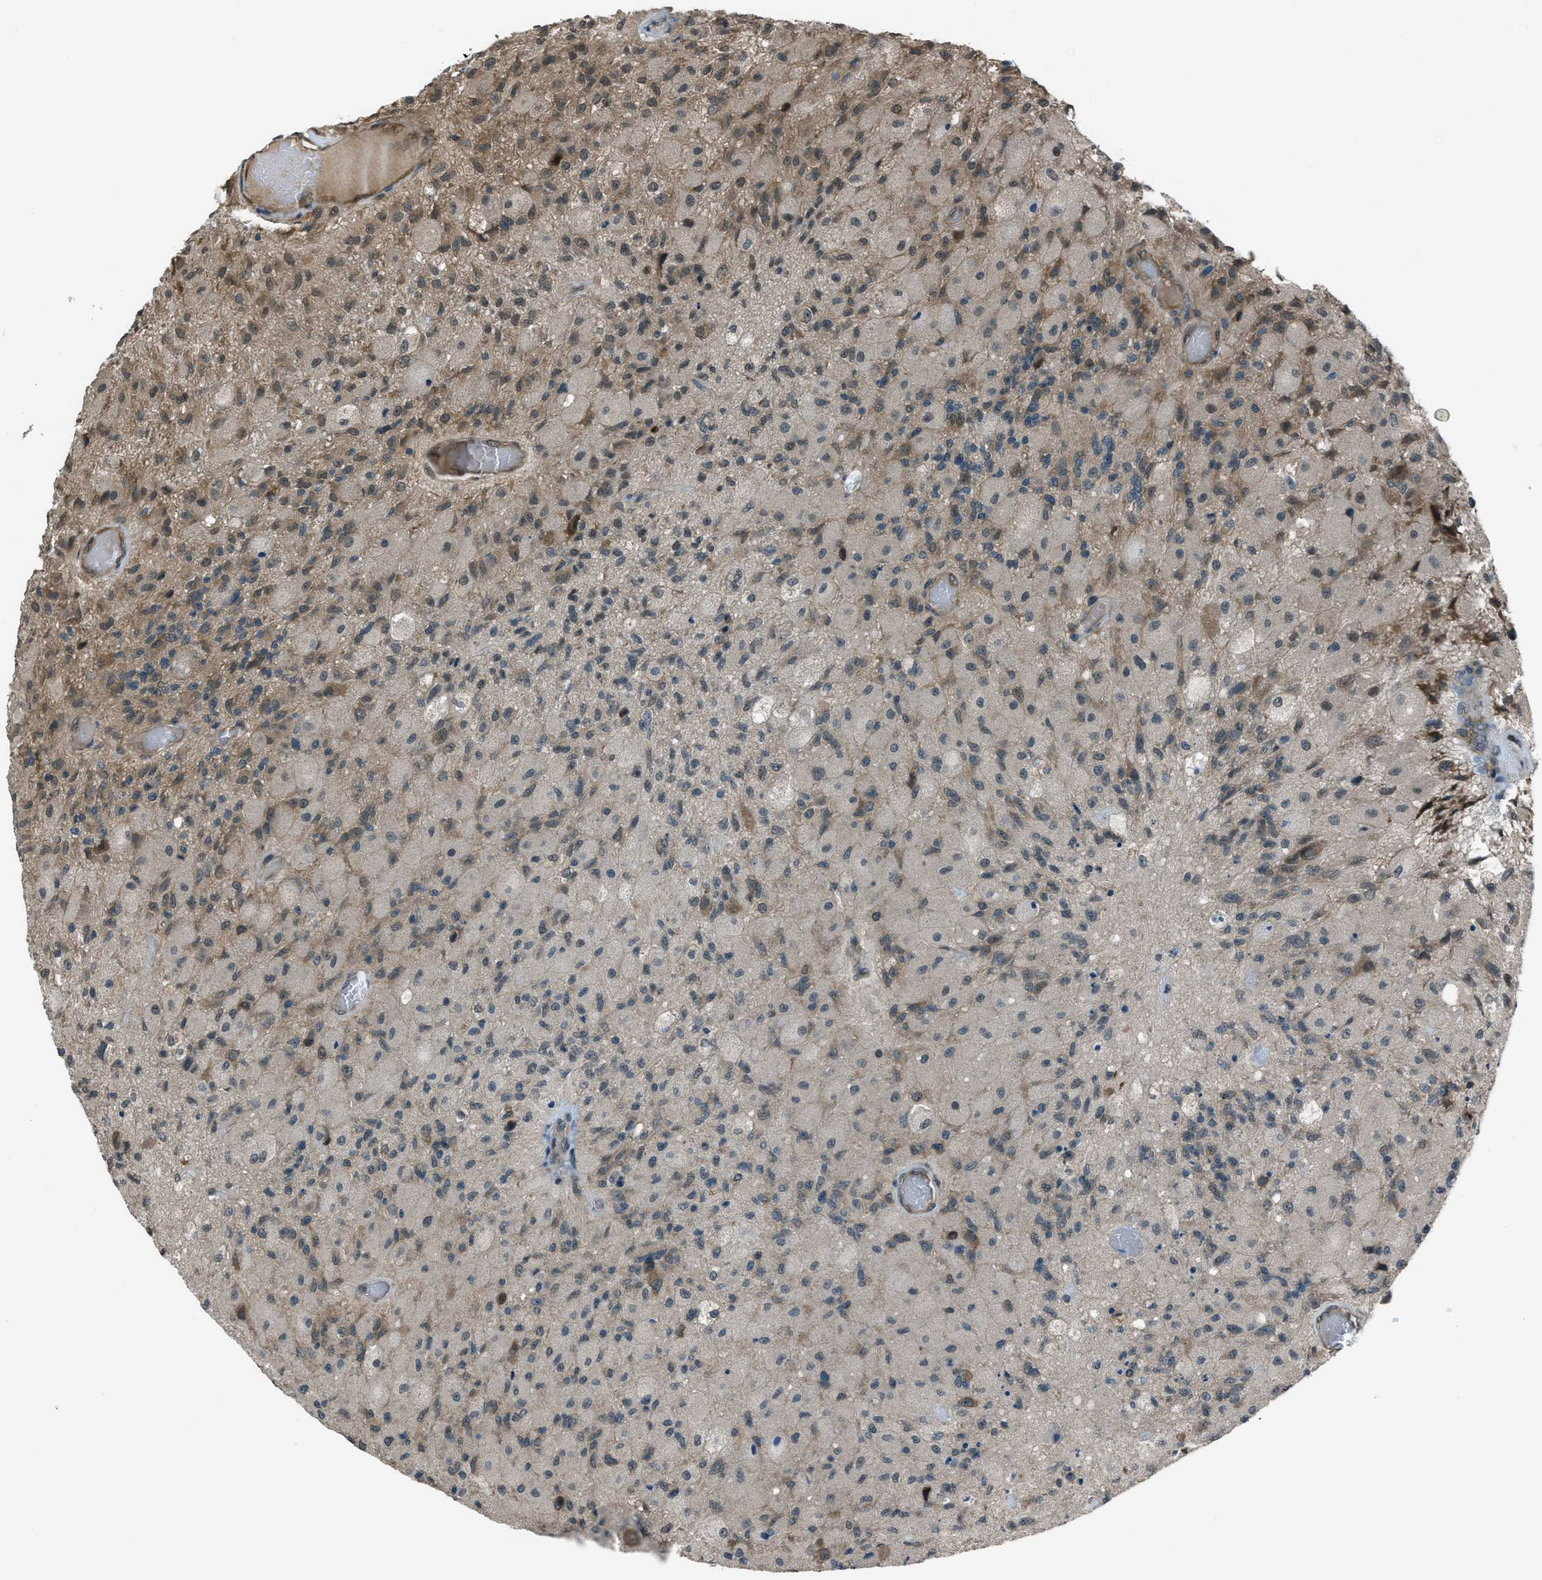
{"staining": {"intensity": "moderate", "quantity": "<25%", "location": "cytoplasmic/membranous,nuclear"}, "tissue": "glioma", "cell_type": "Tumor cells", "image_type": "cancer", "snomed": [{"axis": "morphology", "description": "Normal tissue, NOS"}, {"axis": "morphology", "description": "Glioma, malignant, High grade"}, {"axis": "topography", "description": "Cerebral cortex"}], "caption": "Glioma tissue shows moderate cytoplasmic/membranous and nuclear expression in approximately <25% of tumor cells", "gene": "ASAP2", "patient": {"sex": "male", "age": 77}}